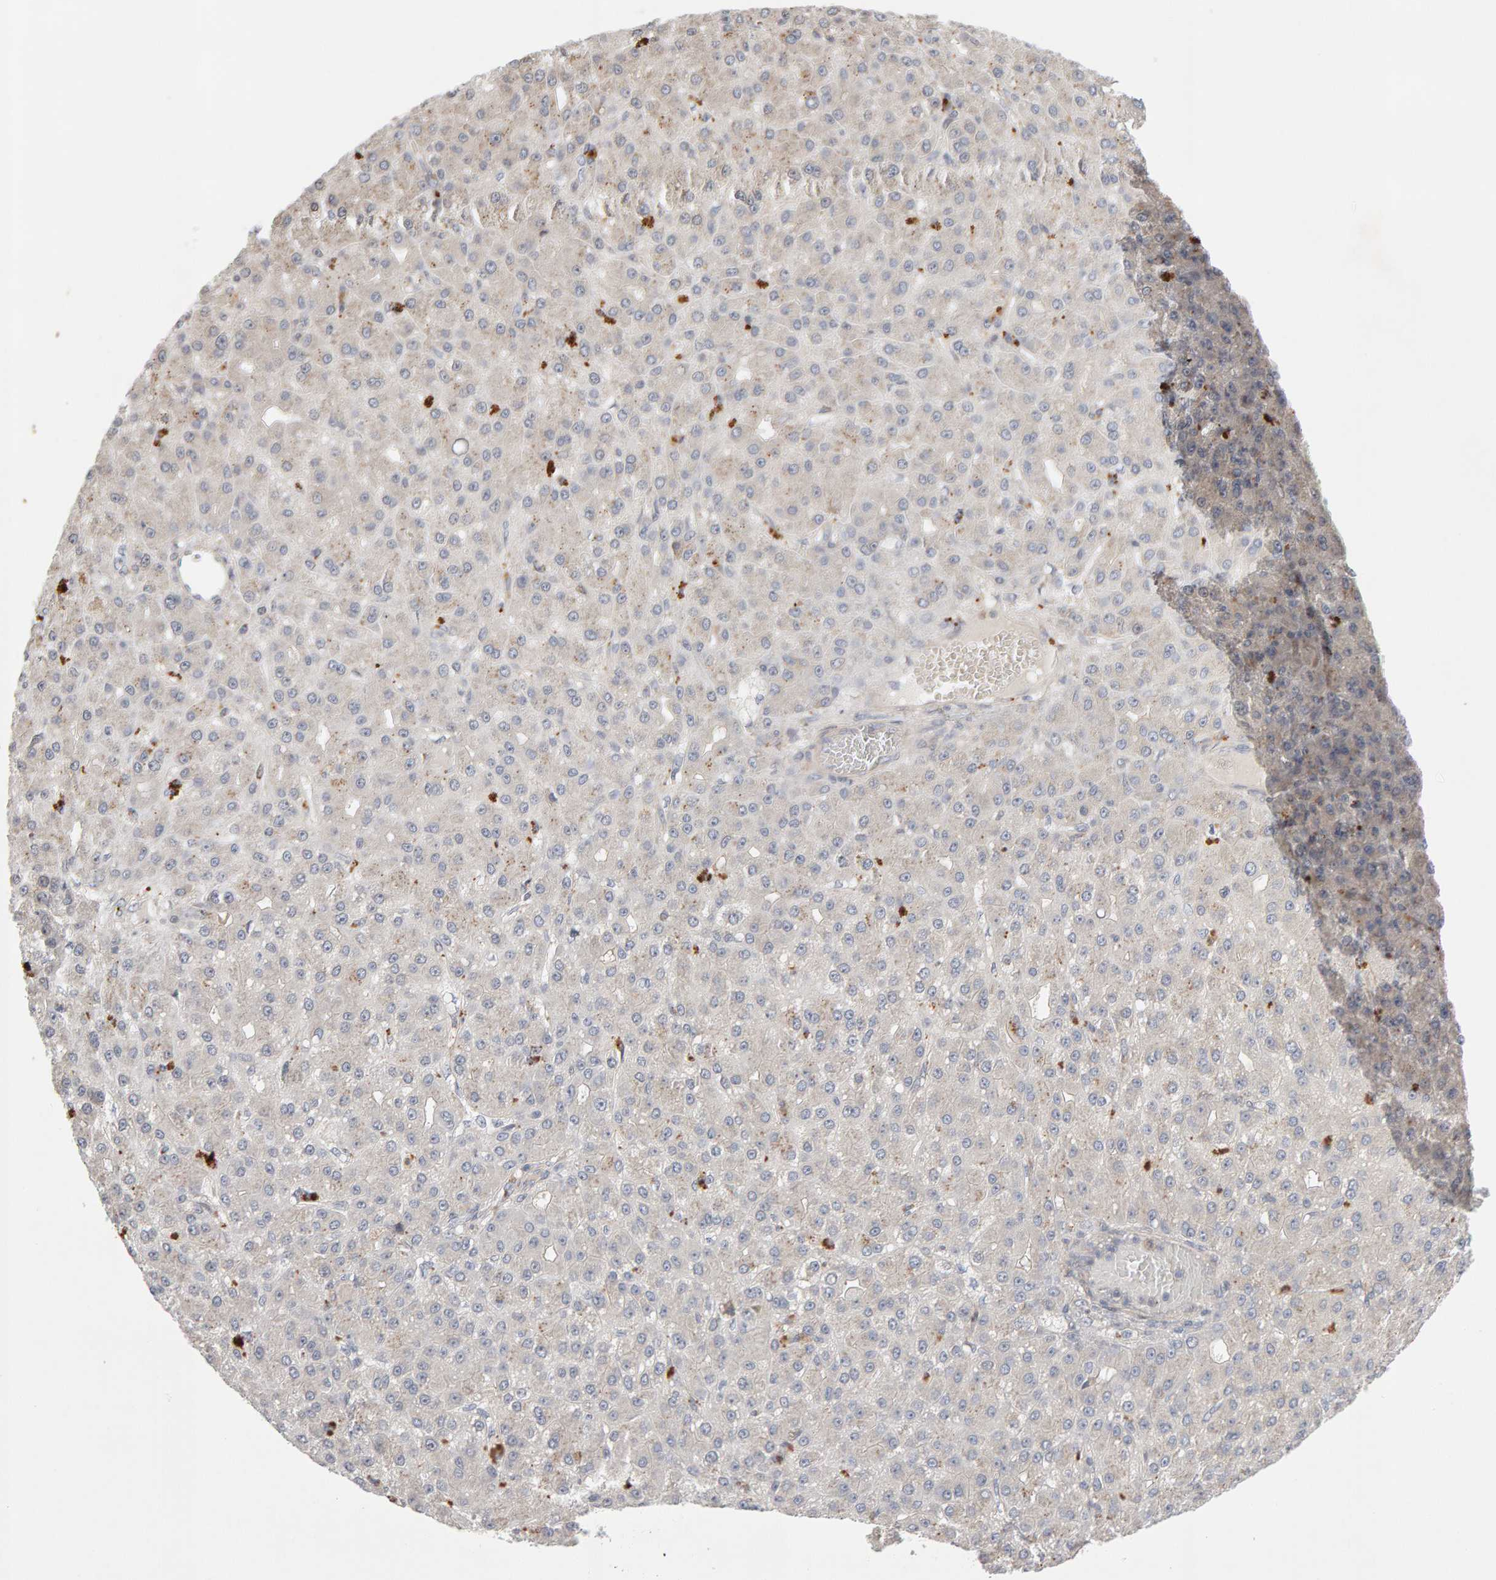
{"staining": {"intensity": "weak", "quantity": "<25%", "location": "cytoplasmic/membranous"}, "tissue": "liver cancer", "cell_type": "Tumor cells", "image_type": "cancer", "snomed": [{"axis": "morphology", "description": "Carcinoma, Hepatocellular, NOS"}, {"axis": "topography", "description": "Liver"}], "caption": "High magnification brightfield microscopy of hepatocellular carcinoma (liver) stained with DAB (brown) and counterstained with hematoxylin (blue): tumor cells show no significant staining.", "gene": "LZTS1", "patient": {"sex": "male", "age": 67}}